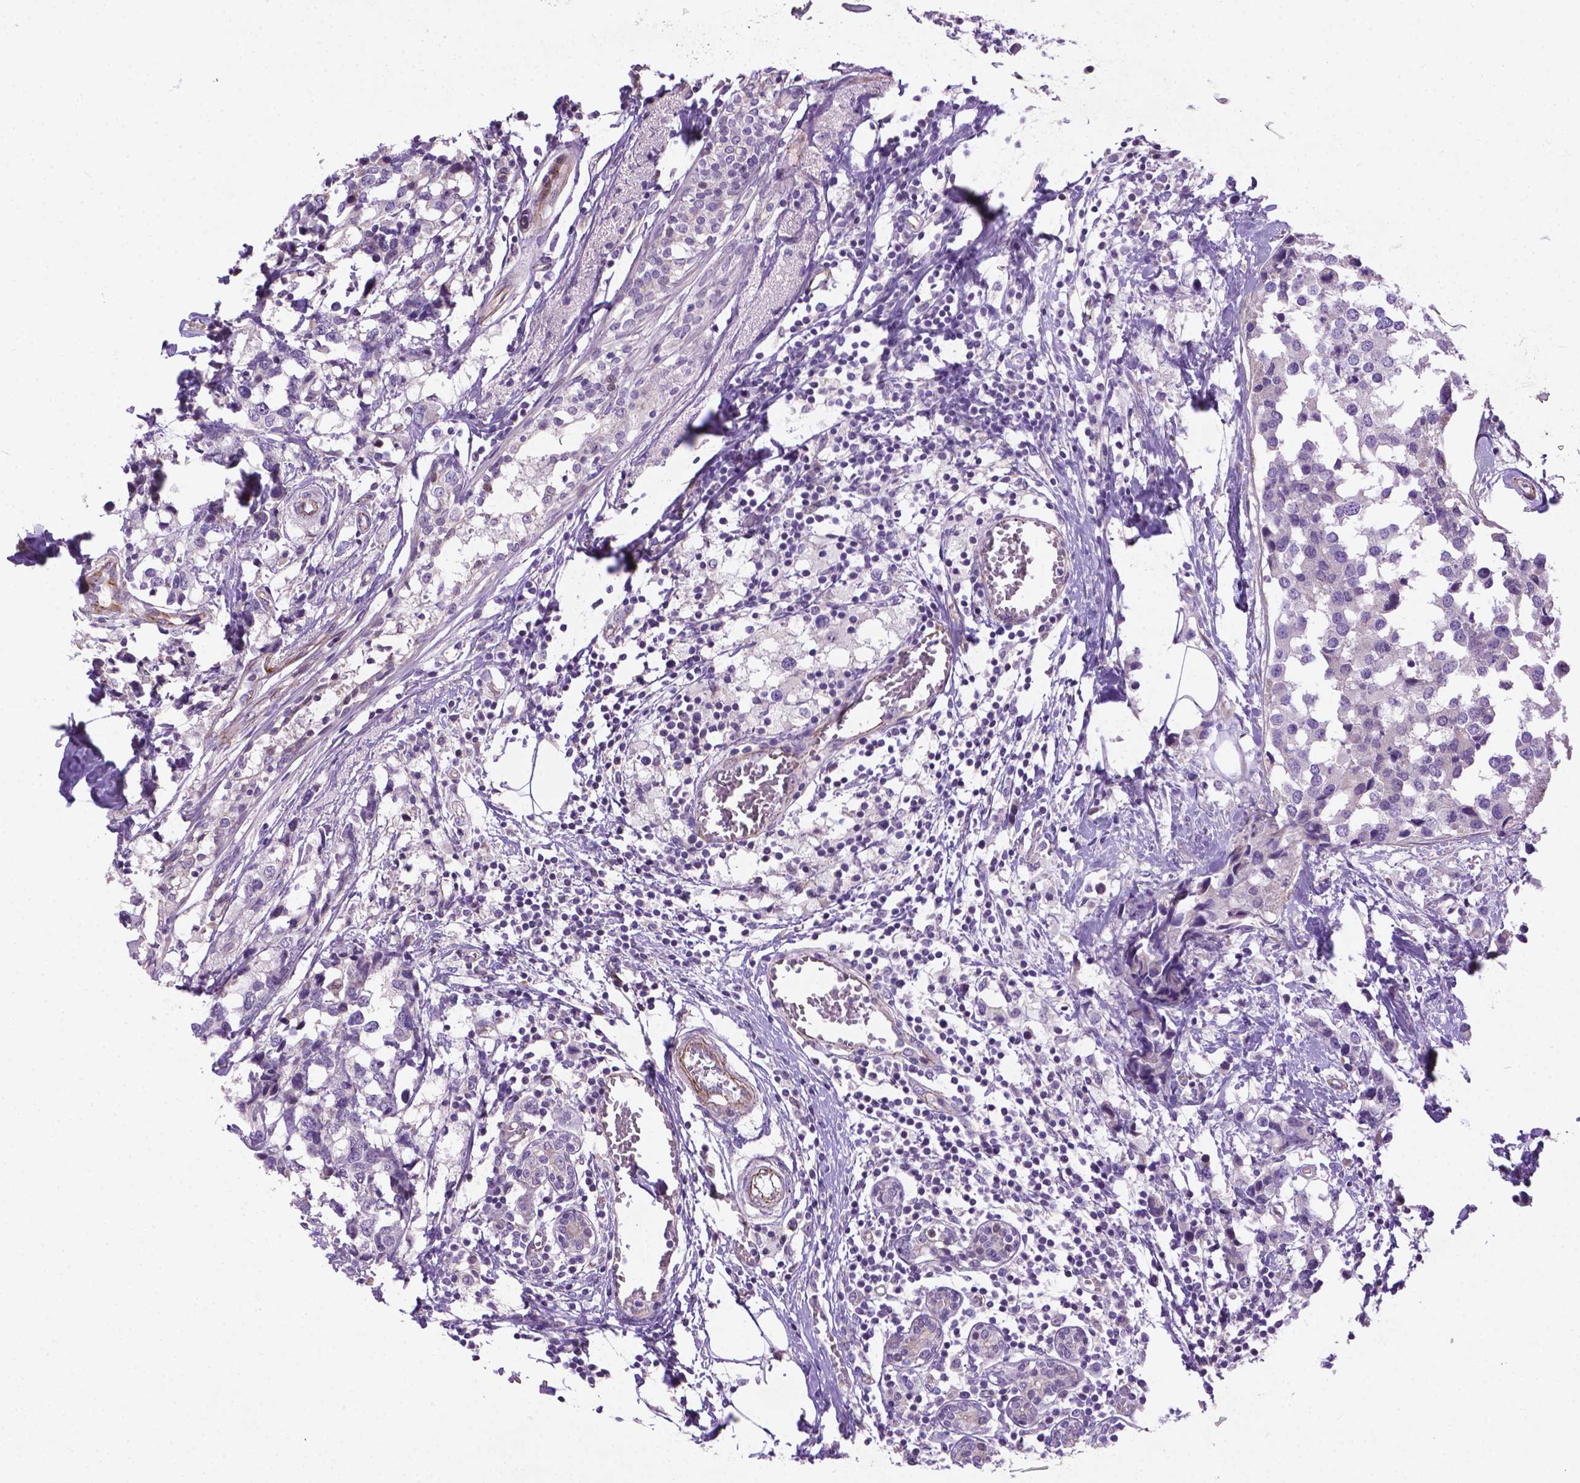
{"staining": {"intensity": "negative", "quantity": "none", "location": "none"}, "tissue": "breast cancer", "cell_type": "Tumor cells", "image_type": "cancer", "snomed": [{"axis": "morphology", "description": "Lobular carcinoma"}, {"axis": "topography", "description": "Breast"}], "caption": "Immunohistochemistry of breast cancer displays no staining in tumor cells. (DAB (3,3'-diaminobenzidine) immunohistochemistry with hematoxylin counter stain).", "gene": "CCER2", "patient": {"sex": "female", "age": 59}}